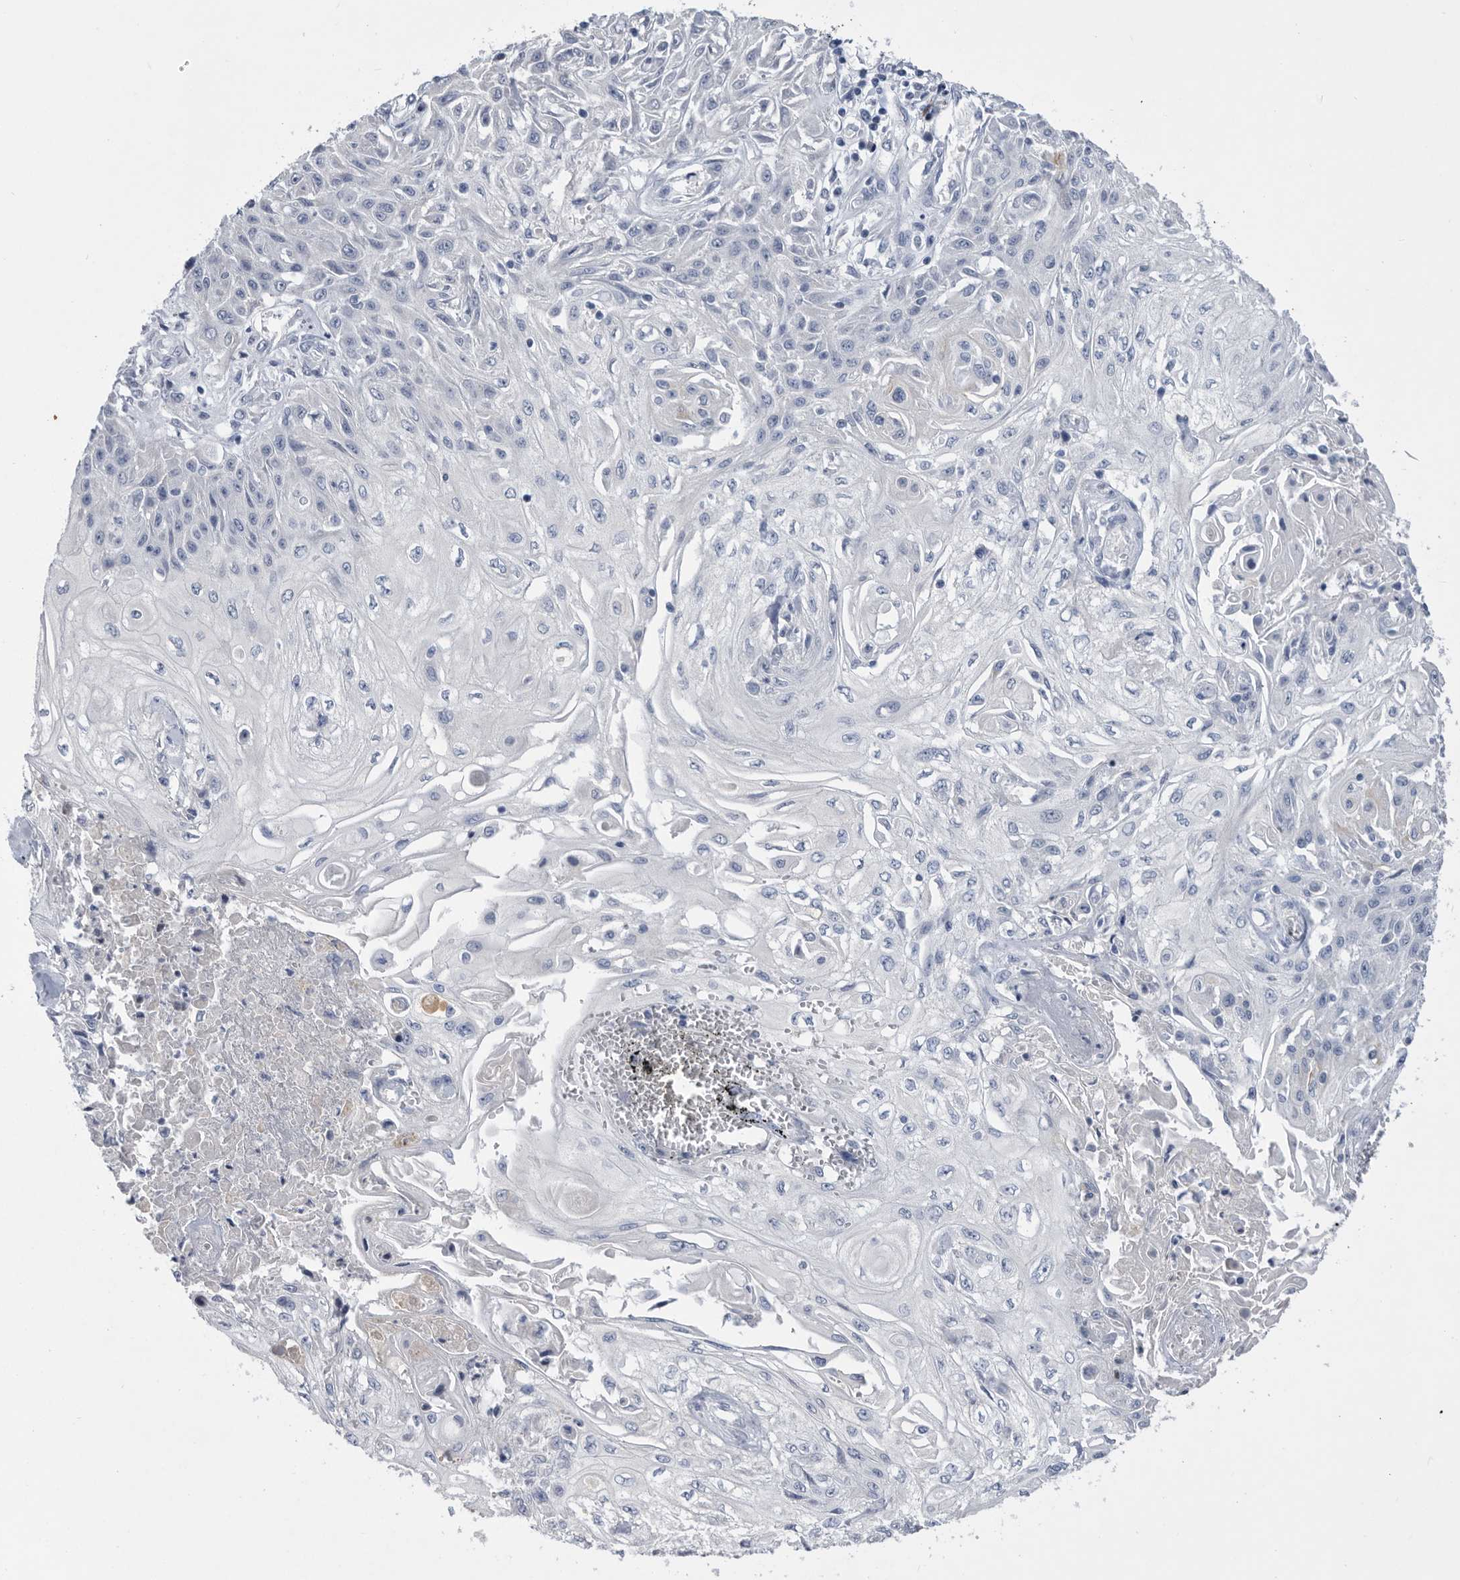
{"staining": {"intensity": "negative", "quantity": "none", "location": "none"}, "tissue": "skin cancer", "cell_type": "Tumor cells", "image_type": "cancer", "snomed": [{"axis": "morphology", "description": "Squamous cell carcinoma, NOS"}, {"axis": "morphology", "description": "Squamous cell carcinoma, metastatic, NOS"}, {"axis": "topography", "description": "Skin"}, {"axis": "topography", "description": "Lymph node"}], "caption": "The micrograph displays no significant positivity in tumor cells of skin cancer (squamous cell carcinoma). The staining was performed using DAB (3,3'-diaminobenzidine) to visualize the protein expression in brown, while the nuclei were stained in blue with hematoxylin (Magnification: 20x).", "gene": "BTBD6", "patient": {"sex": "male", "age": 75}}